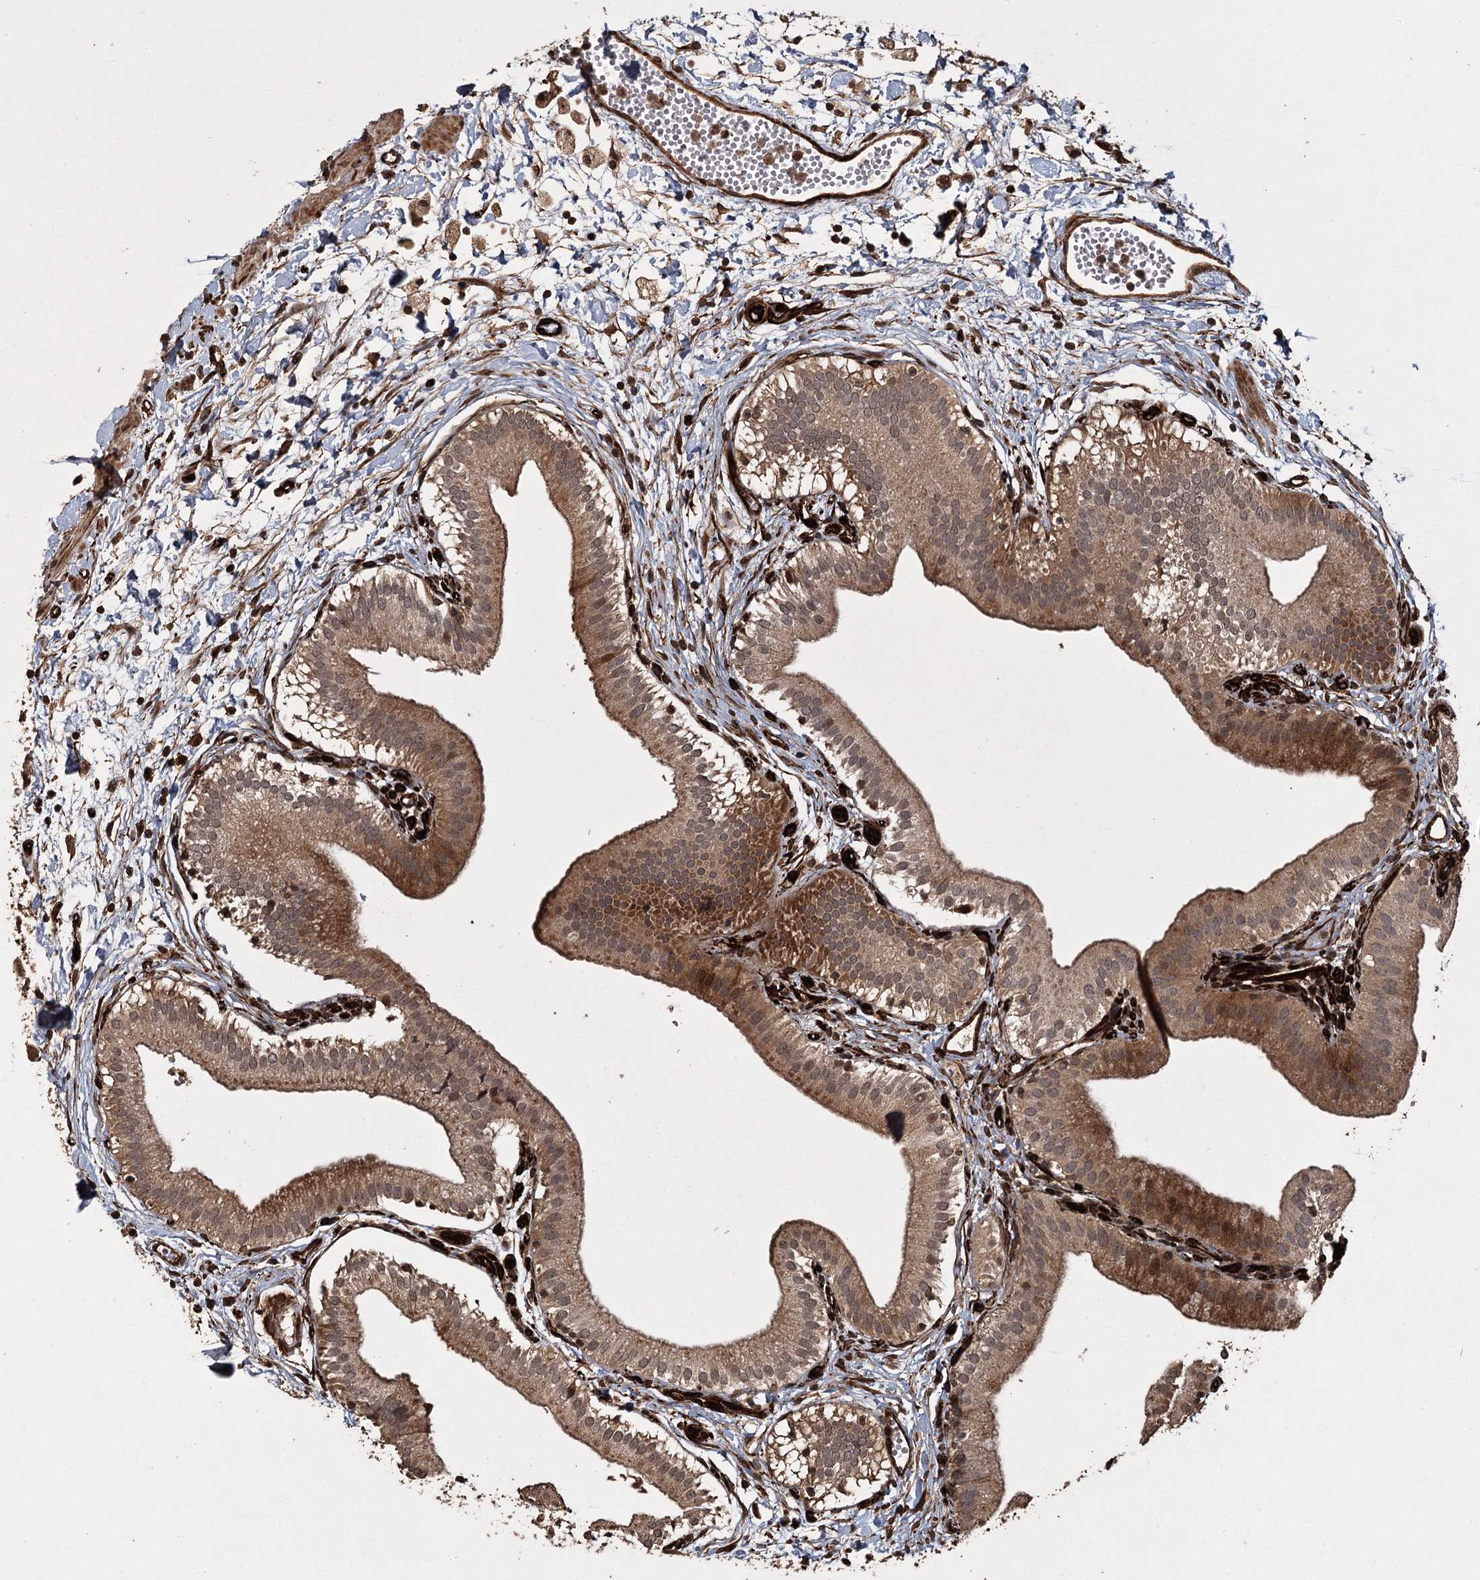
{"staining": {"intensity": "moderate", "quantity": ">75%", "location": "cytoplasmic/membranous"}, "tissue": "gallbladder", "cell_type": "Glandular cells", "image_type": "normal", "snomed": [{"axis": "morphology", "description": "Normal tissue, NOS"}, {"axis": "topography", "description": "Gallbladder"}], "caption": "Normal gallbladder shows moderate cytoplasmic/membranous positivity in about >75% of glandular cells, visualized by immunohistochemistry.", "gene": "RPAP3", "patient": {"sex": "male", "age": 55}}